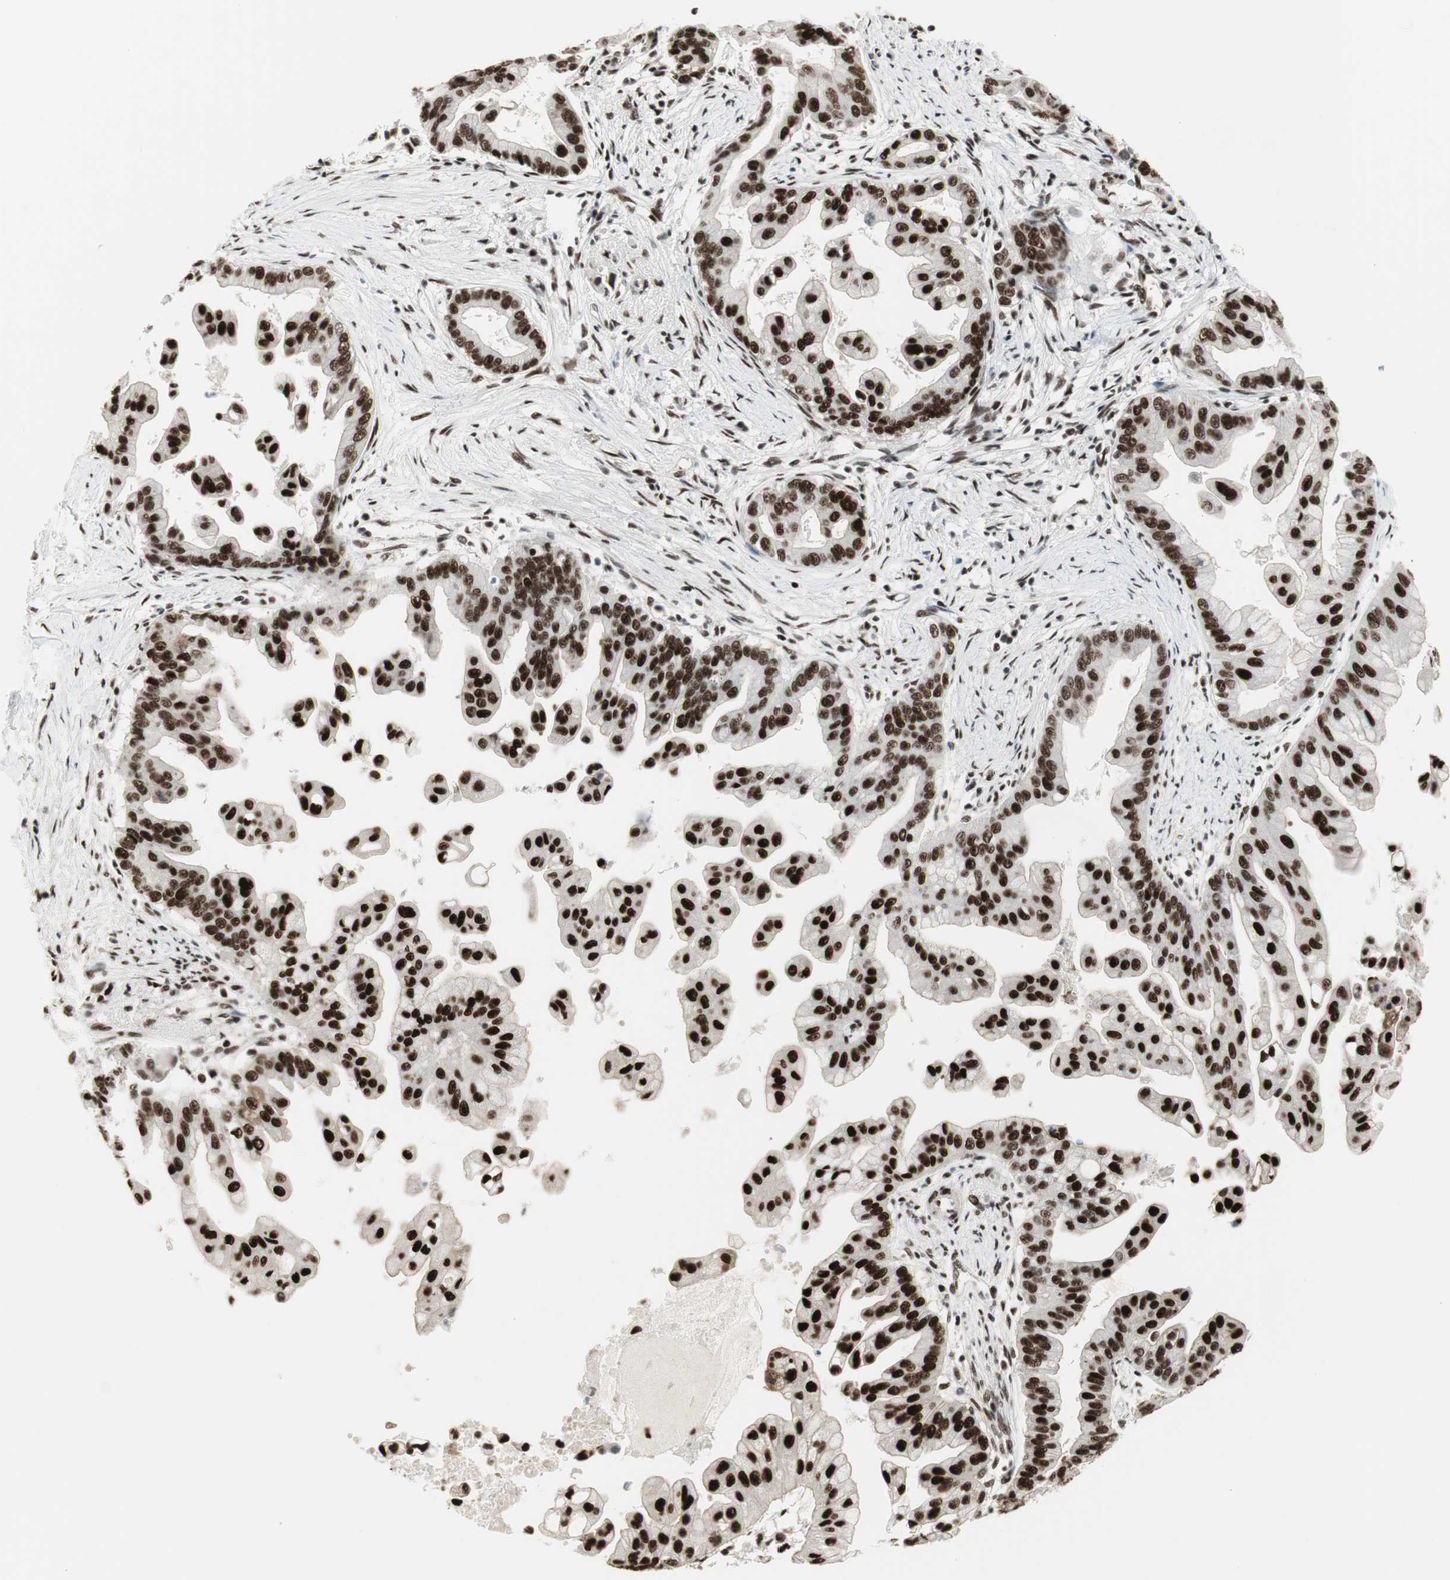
{"staining": {"intensity": "strong", "quantity": ">75%", "location": "nuclear"}, "tissue": "pancreatic cancer", "cell_type": "Tumor cells", "image_type": "cancer", "snomed": [{"axis": "morphology", "description": "Adenocarcinoma, NOS"}, {"axis": "topography", "description": "Pancreas"}], "caption": "Adenocarcinoma (pancreatic) stained for a protein reveals strong nuclear positivity in tumor cells. The staining is performed using DAB brown chromogen to label protein expression. The nuclei are counter-stained blue using hematoxylin.", "gene": "HEXIM1", "patient": {"sex": "female", "age": 75}}